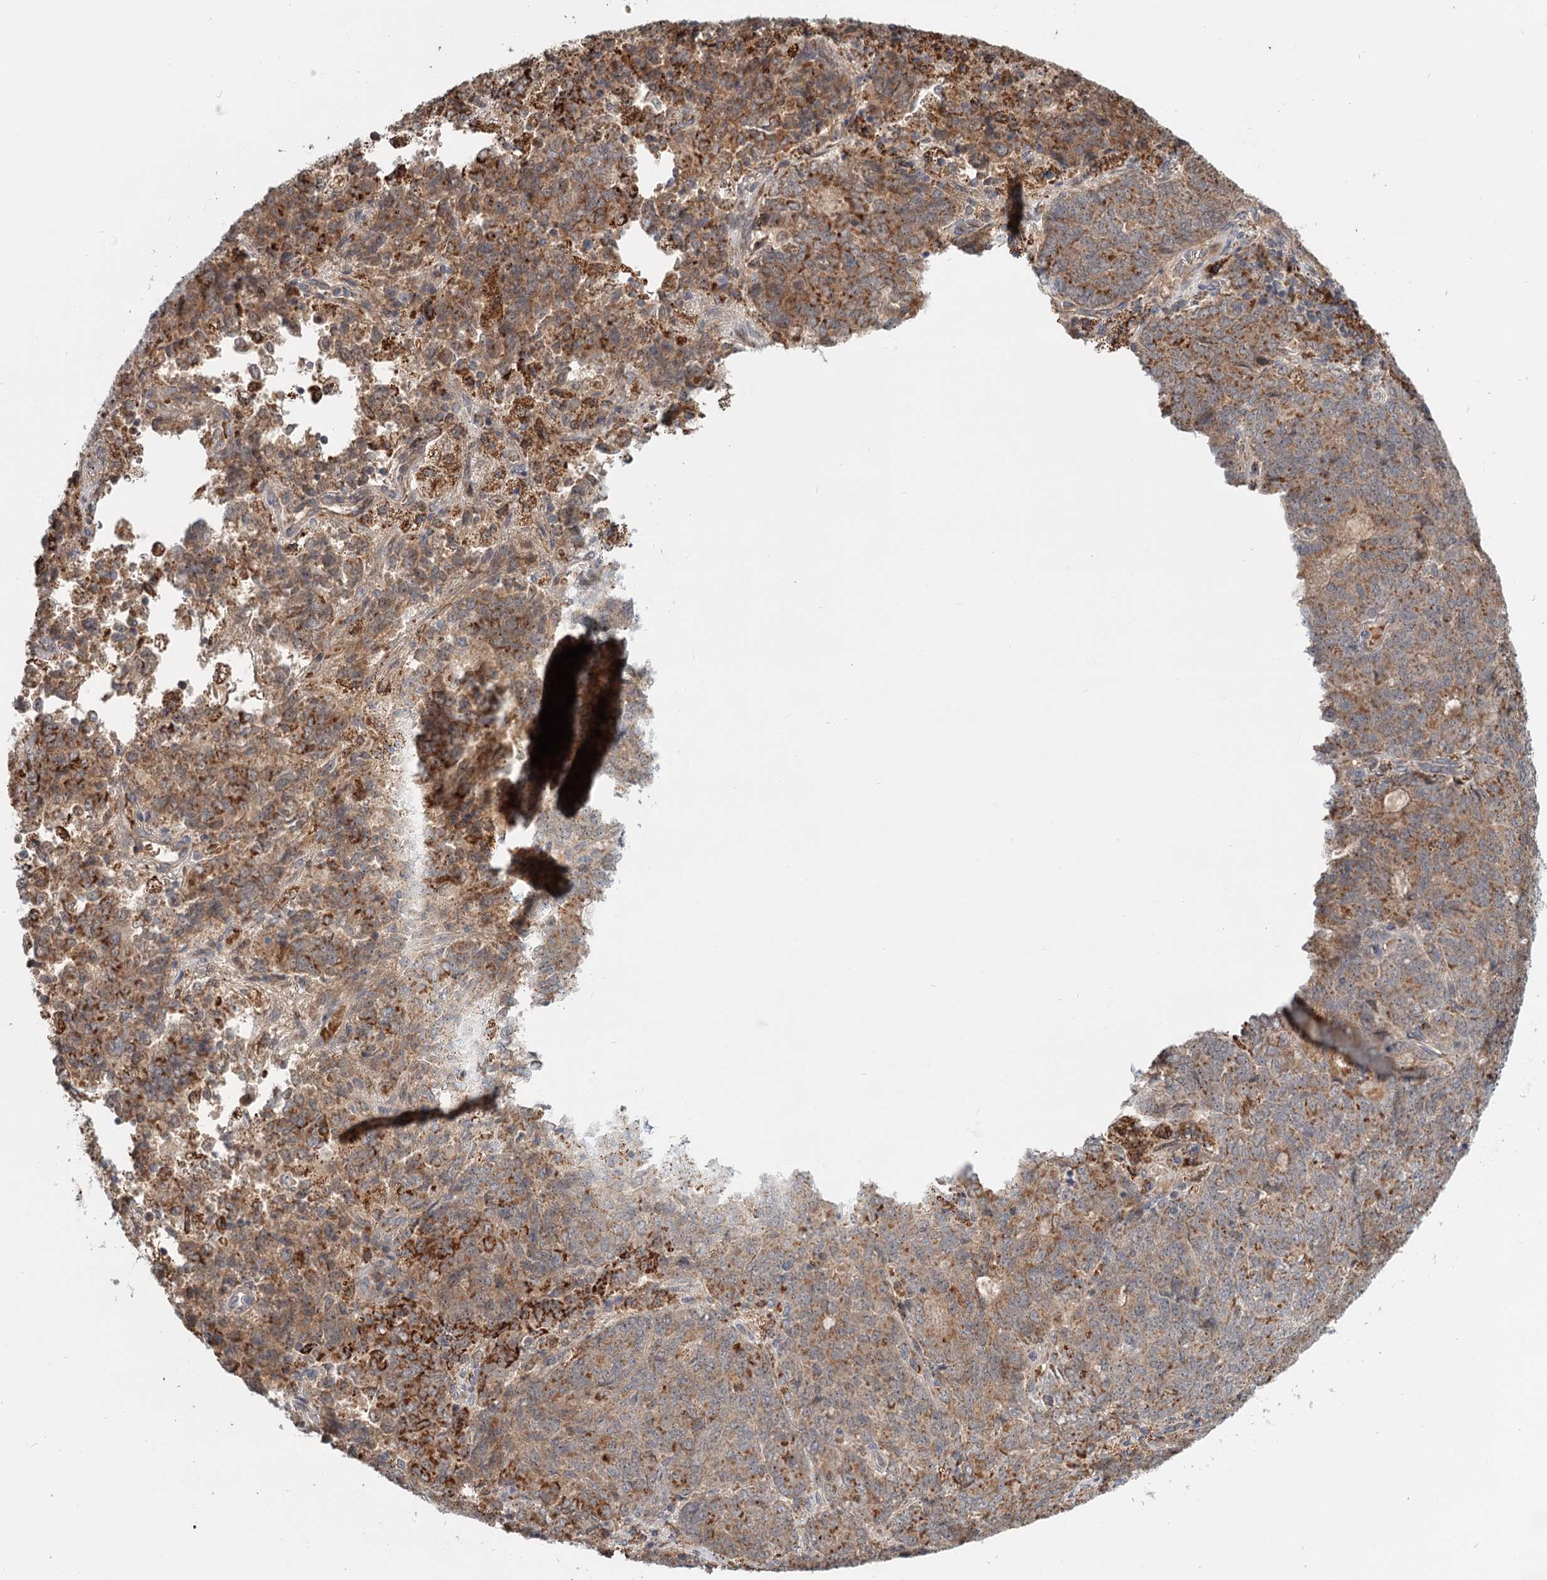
{"staining": {"intensity": "moderate", "quantity": ">75%", "location": "cytoplasmic/membranous"}, "tissue": "endometrial cancer", "cell_type": "Tumor cells", "image_type": "cancer", "snomed": [{"axis": "morphology", "description": "Adenocarcinoma, NOS"}, {"axis": "topography", "description": "Endometrium"}], "caption": "A high-resolution photomicrograph shows immunohistochemistry (IHC) staining of endometrial cancer, which shows moderate cytoplasmic/membranous expression in about >75% of tumor cells.", "gene": "CDC123", "patient": {"sex": "female", "age": 80}}